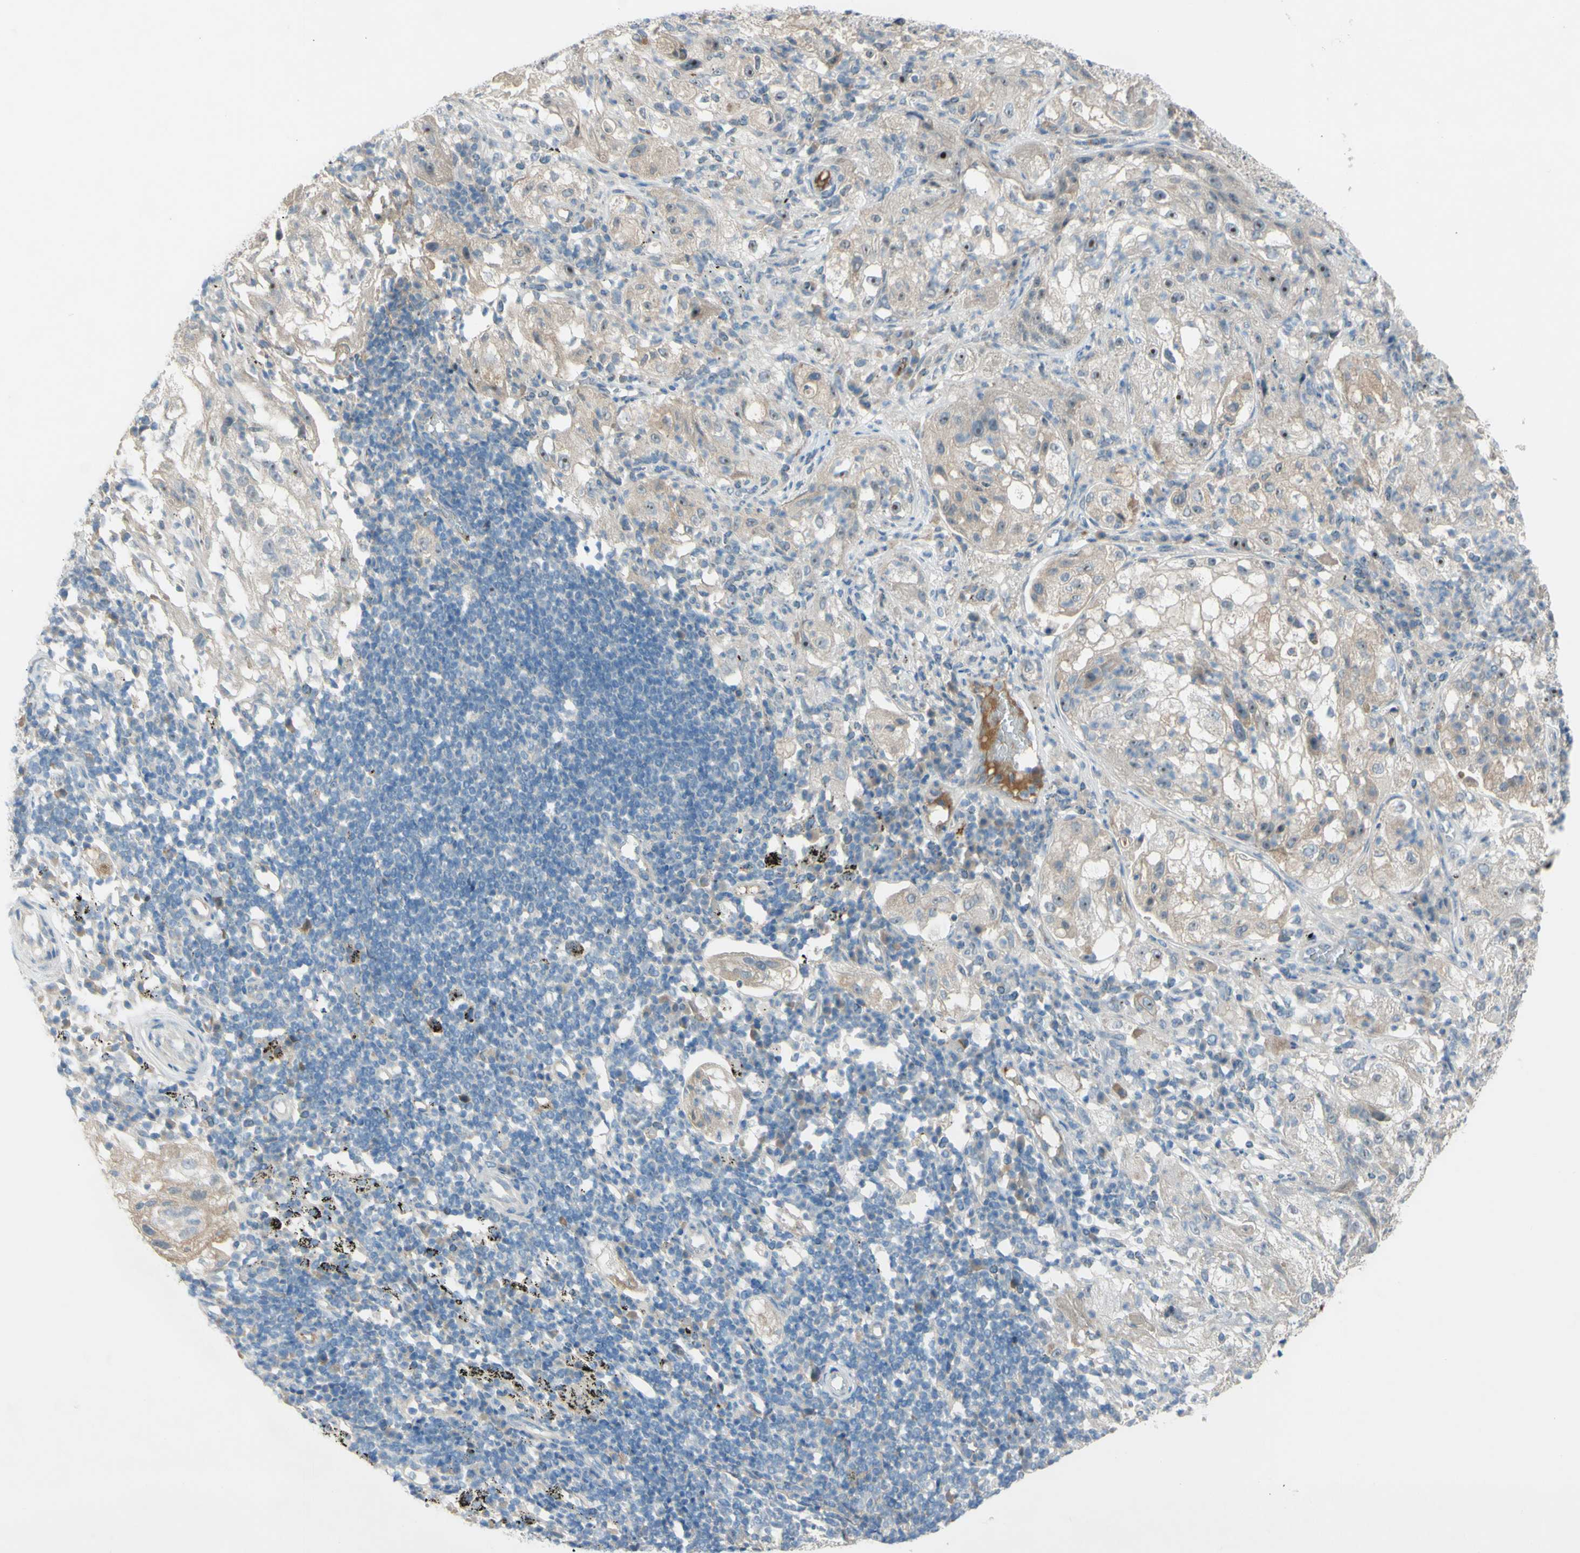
{"staining": {"intensity": "weak", "quantity": "25%-75%", "location": "cytoplasmic/membranous"}, "tissue": "lung cancer", "cell_type": "Tumor cells", "image_type": "cancer", "snomed": [{"axis": "morphology", "description": "Inflammation, NOS"}, {"axis": "morphology", "description": "Squamous cell carcinoma, NOS"}, {"axis": "topography", "description": "Lymph node"}, {"axis": "topography", "description": "Soft tissue"}, {"axis": "topography", "description": "Lung"}], "caption": "Immunohistochemistry staining of lung squamous cell carcinoma, which demonstrates low levels of weak cytoplasmic/membranous positivity in about 25%-75% of tumor cells indicating weak cytoplasmic/membranous protein staining. The staining was performed using DAB (3,3'-diaminobenzidine) (brown) for protein detection and nuclei were counterstained in hematoxylin (blue).", "gene": "ATRN", "patient": {"sex": "male", "age": 66}}